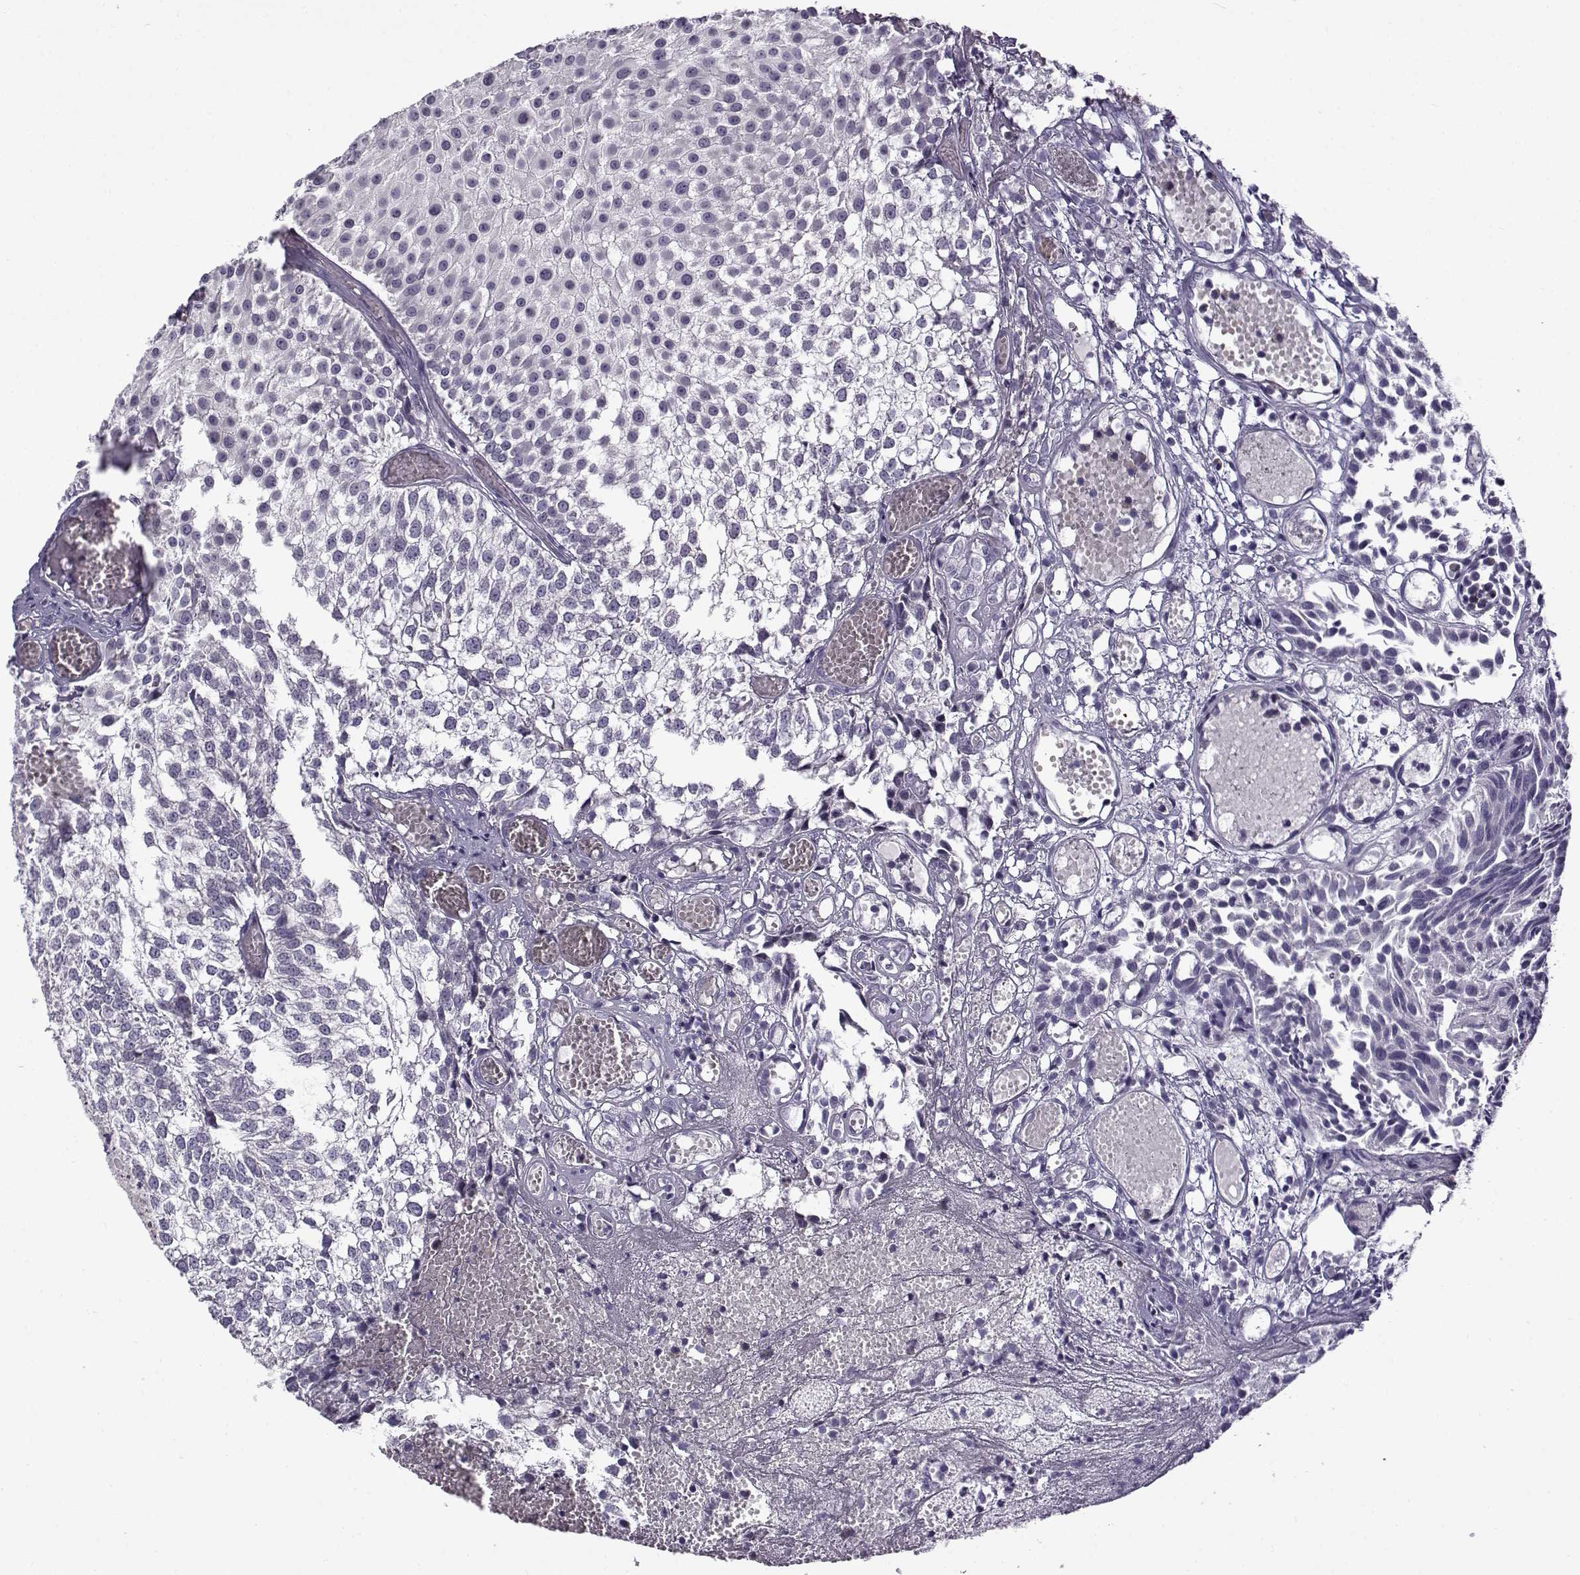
{"staining": {"intensity": "negative", "quantity": "none", "location": "none"}, "tissue": "urothelial cancer", "cell_type": "Tumor cells", "image_type": "cancer", "snomed": [{"axis": "morphology", "description": "Urothelial carcinoma, Low grade"}, {"axis": "topography", "description": "Urinary bladder"}], "caption": "Histopathology image shows no significant protein positivity in tumor cells of urothelial cancer.", "gene": "TEX55", "patient": {"sex": "male", "age": 79}}